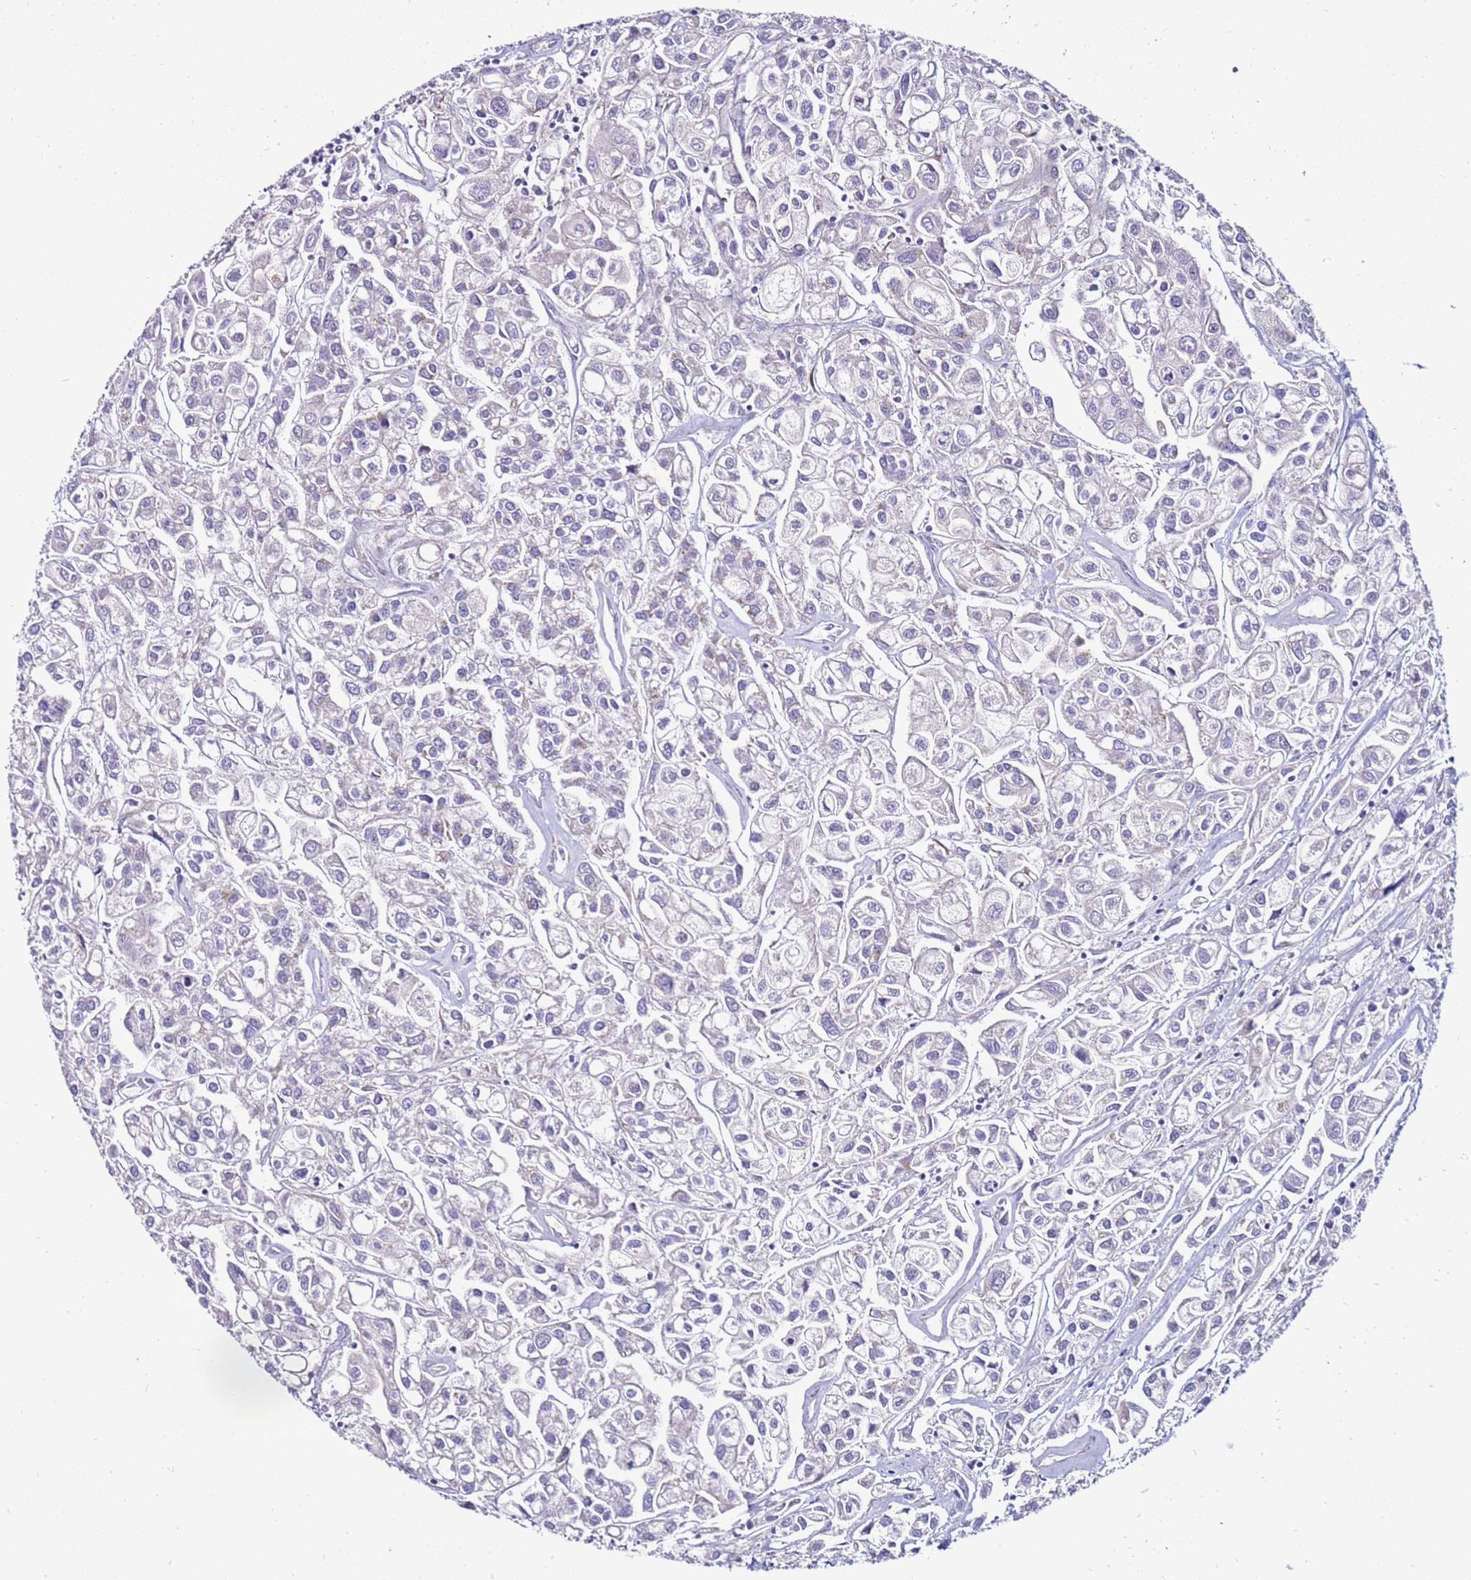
{"staining": {"intensity": "negative", "quantity": "none", "location": "none"}, "tissue": "urothelial cancer", "cell_type": "Tumor cells", "image_type": "cancer", "snomed": [{"axis": "morphology", "description": "Urothelial carcinoma, High grade"}, {"axis": "topography", "description": "Urinary bladder"}], "caption": "Urothelial carcinoma (high-grade) stained for a protein using immunohistochemistry (IHC) reveals no expression tumor cells.", "gene": "GPN3", "patient": {"sex": "male", "age": 67}}